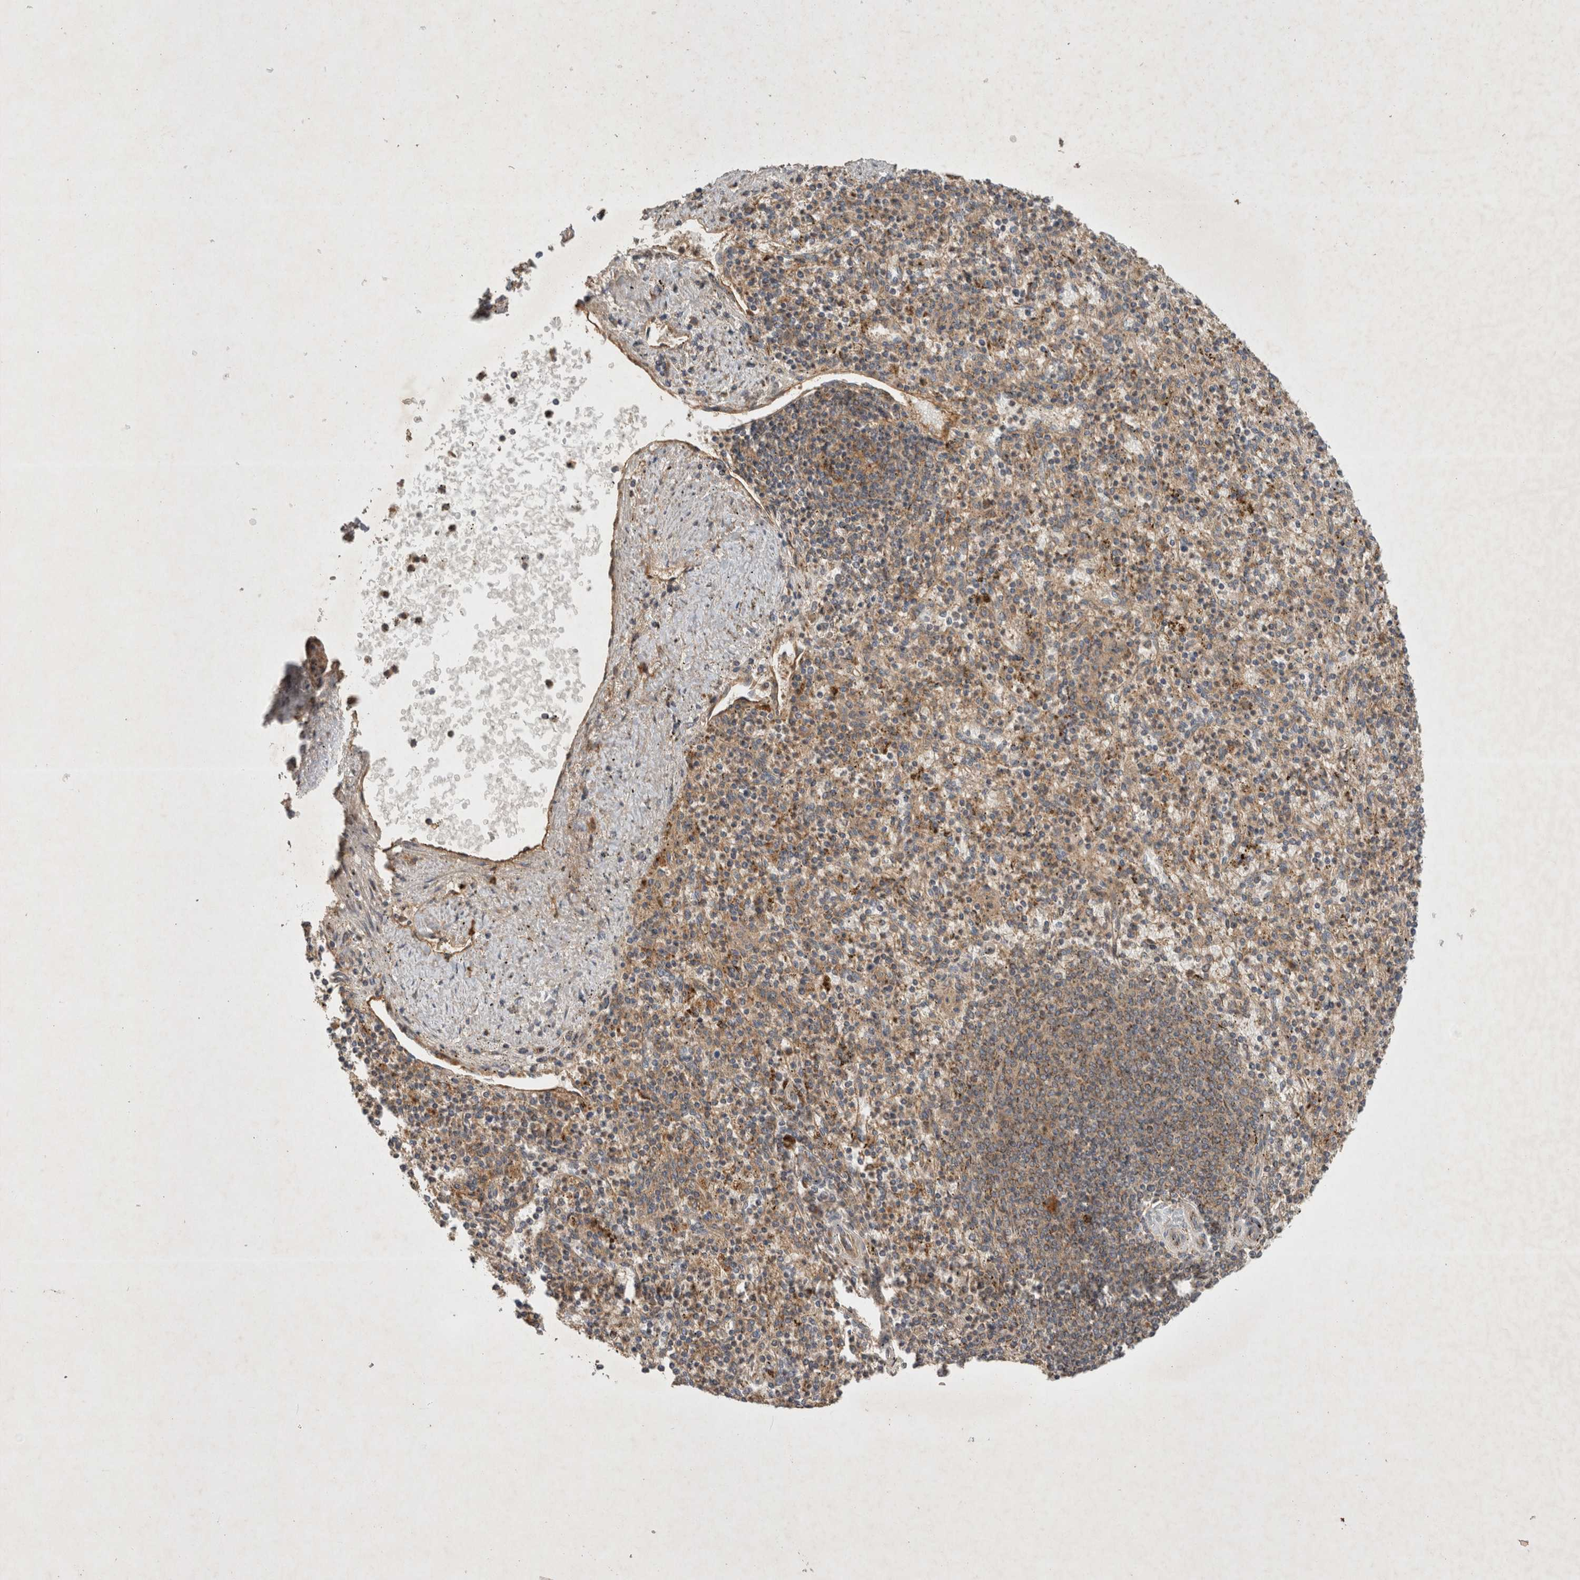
{"staining": {"intensity": "weak", "quantity": "25%-75%", "location": "cytoplasmic/membranous"}, "tissue": "spleen", "cell_type": "Cells in red pulp", "image_type": "normal", "snomed": [{"axis": "morphology", "description": "Normal tissue, NOS"}, {"axis": "topography", "description": "Spleen"}], "caption": "High-magnification brightfield microscopy of unremarkable spleen stained with DAB (brown) and counterstained with hematoxylin (blue). cells in red pulp exhibit weak cytoplasmic/membranous staining is present in approximately25%-75% of cells. (IHC, brightfield microscopy, high magnification).", "gene": "SERAC1", "patient": {"sex": "male", "age": 72}}